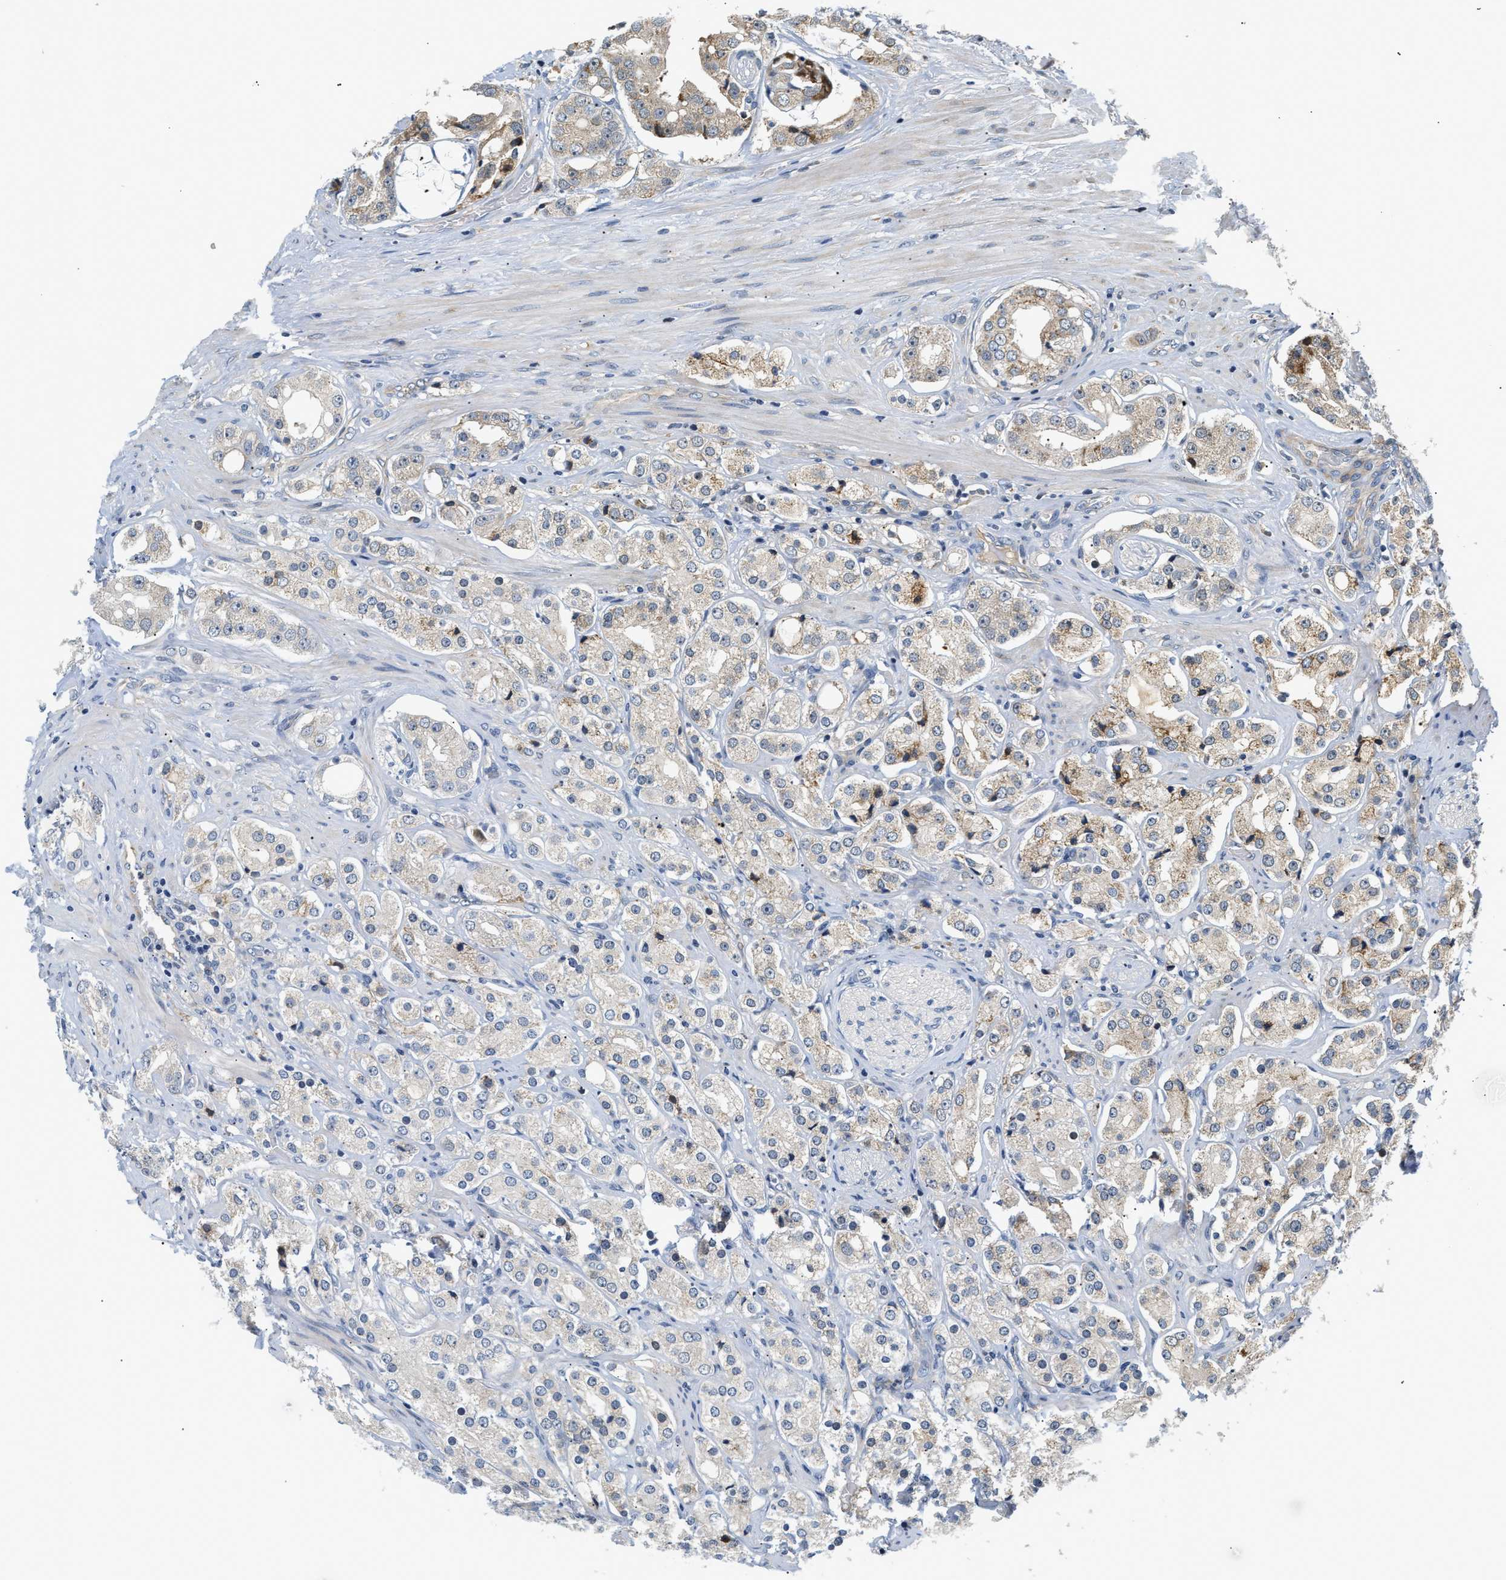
{"staining": {"intensity": "weak", "quantity": "25%-75%", "location": "cytoplasmic/membranous"}, "tissue": "prostate cancer", "cell_type": "Tumor cells", "image_type": "cancer", "snomed": [{"axis": "morphology", "description": "Adenocarcinoma, High grade"}, {"axis": "topography", "description": "Prostate"}], "caption": "Tumor cells display weak cytoplasmic/membranous expression in about 25%-75% of cells in adenocarcinoma (high-grade) (prostate). The staining is performed using DAB brown chromogen to label protein expression. The nuclei are counter-stained blue using hematoxylin.", "gene": "TNIP2", "patient": {"sex": "male", "age": 68}}